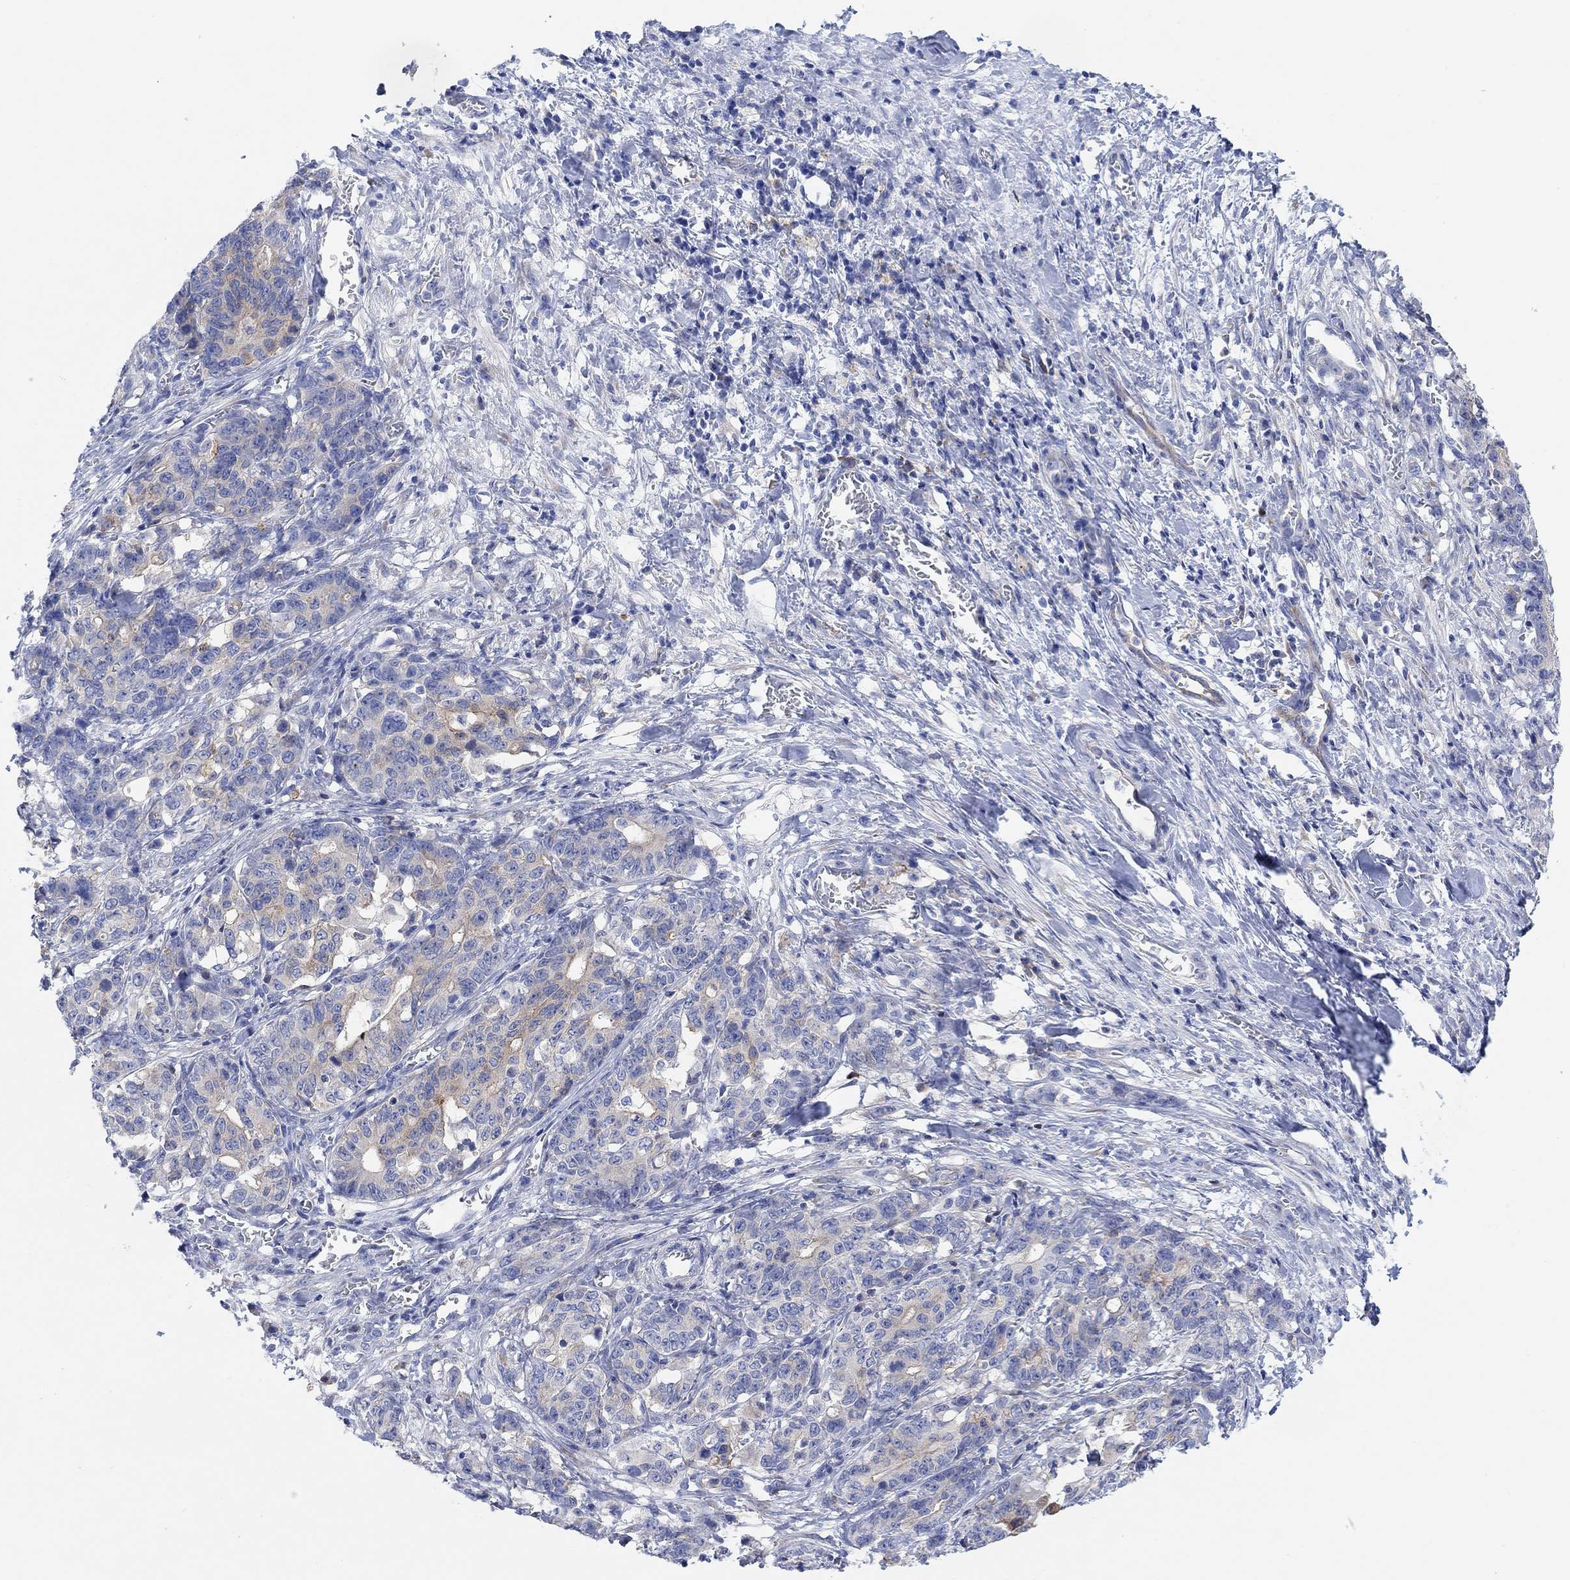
{"staining": {"intensity": "moderate", "quantity": "<25%", "location": "cytoplasmic/membranous"}, "tissue": "stomach cancer", "cell_type": "Tumor cells", "image_type": "cancer", "snomed": [{"axis": "morphology", "description": "Normal tissue, NOS"}, {"axis": "morphology", "description": "Adenocarcinoma, NOS"}, {"axis": "topography", "description": "Stomach"}], "caption": "Immunohistochemistry of stomach adenocarcinoma reveals low levels of moderate cytoplasmic/membranous staining in about <25% of tumor cells.", "gene": "RGS1", "patient": {"sex": "female", "age": 64}}